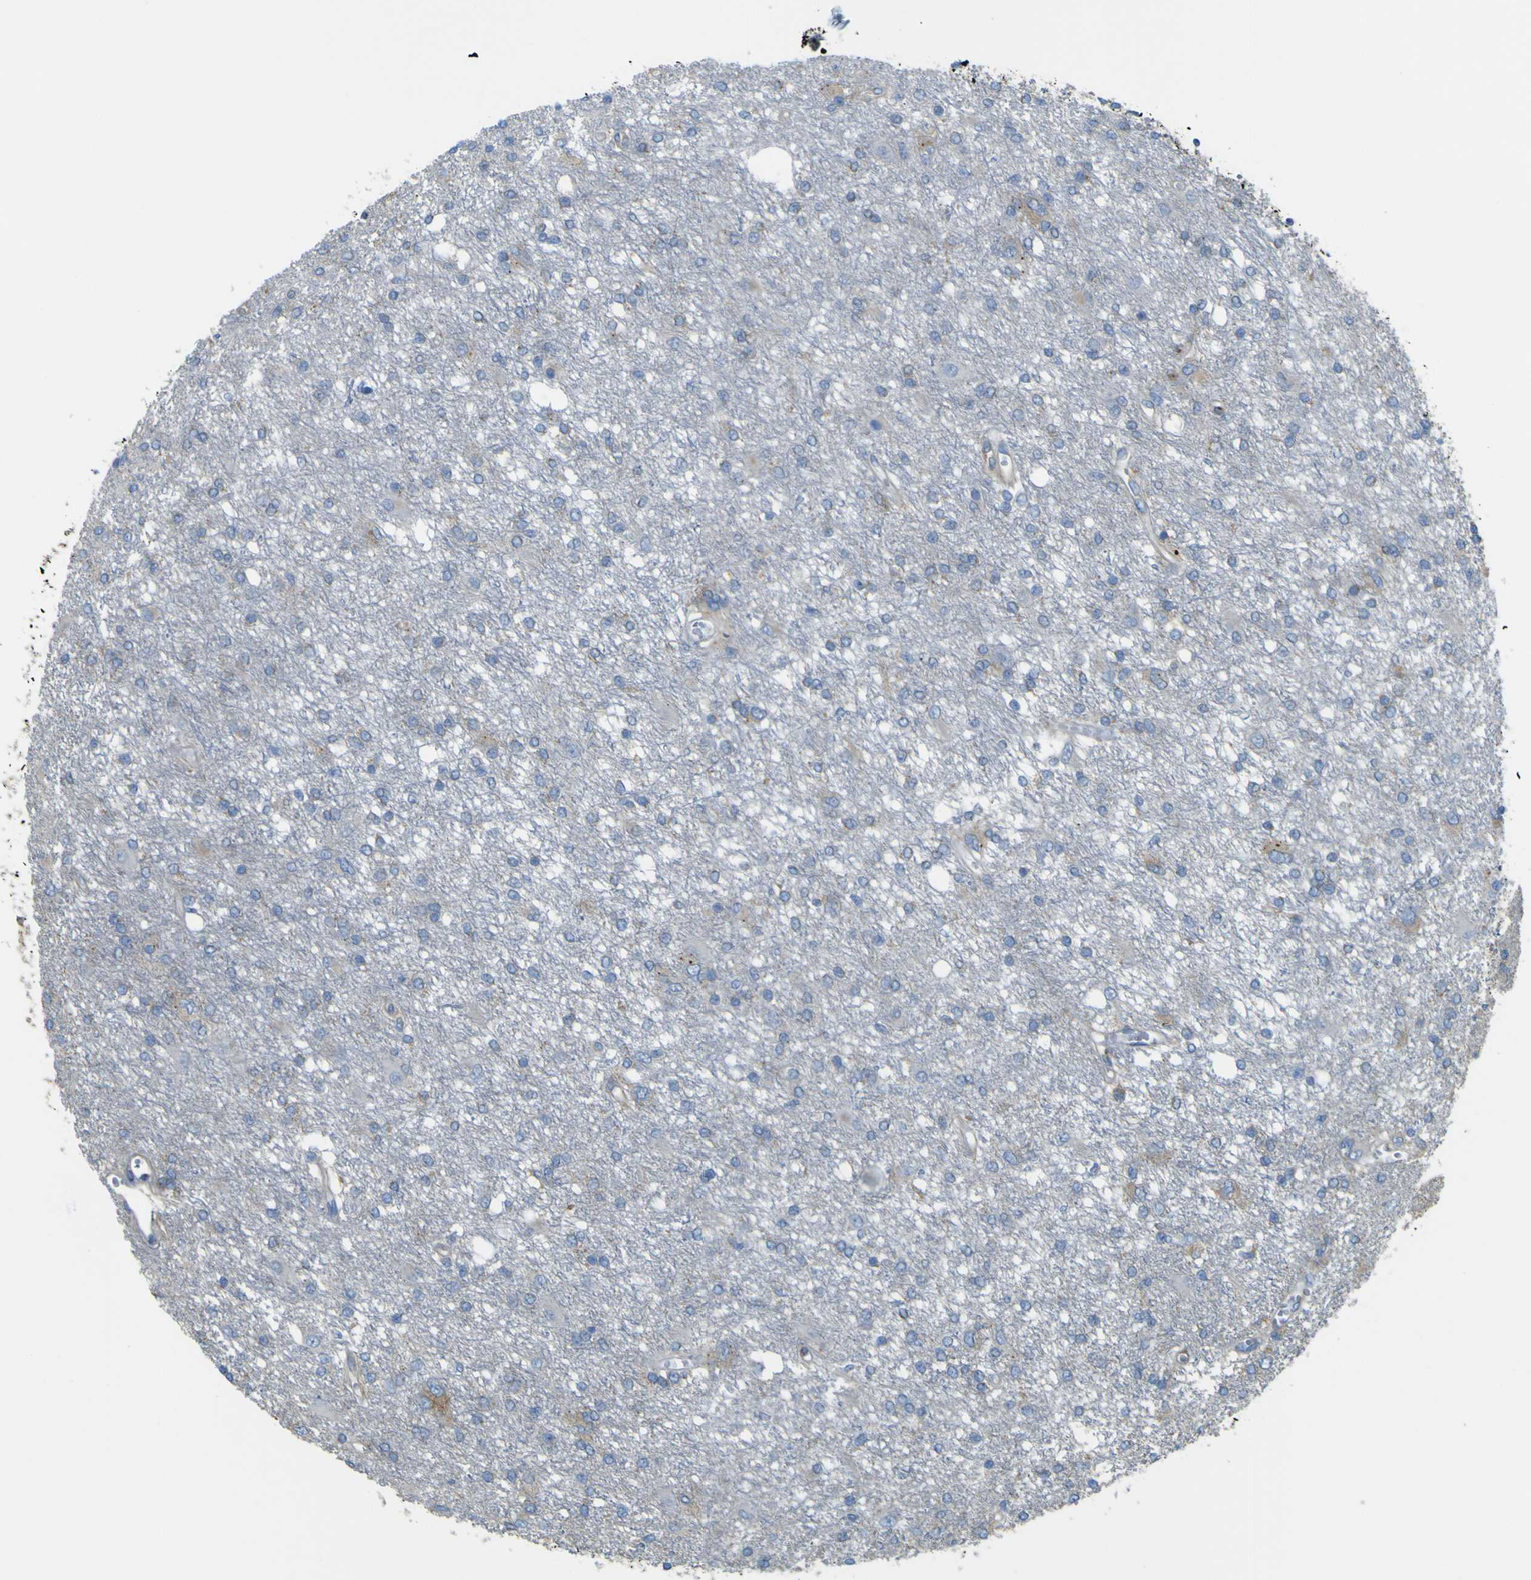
{"staining": {"intensity": "weak", "quantity": "<25%", "location": "cytoplasmic/membranous"}, "tissue": "glioma", "cell_type": "Tumor cells", "image_type": "cancer", "snomed": [{"axis": "morphology", "description": "Glioma, malignant, High grade"}, {"axis": "topography", "description": "Brain"}], "caption": "Micrograph shows no significant protein positivity in tumor cells of malignant high-grade glioma. (DAB IHC visualized using brightfield microscopy, high magnification).", "gene": "IGF2R", "patient": {"sex": "female", "age": 59}}